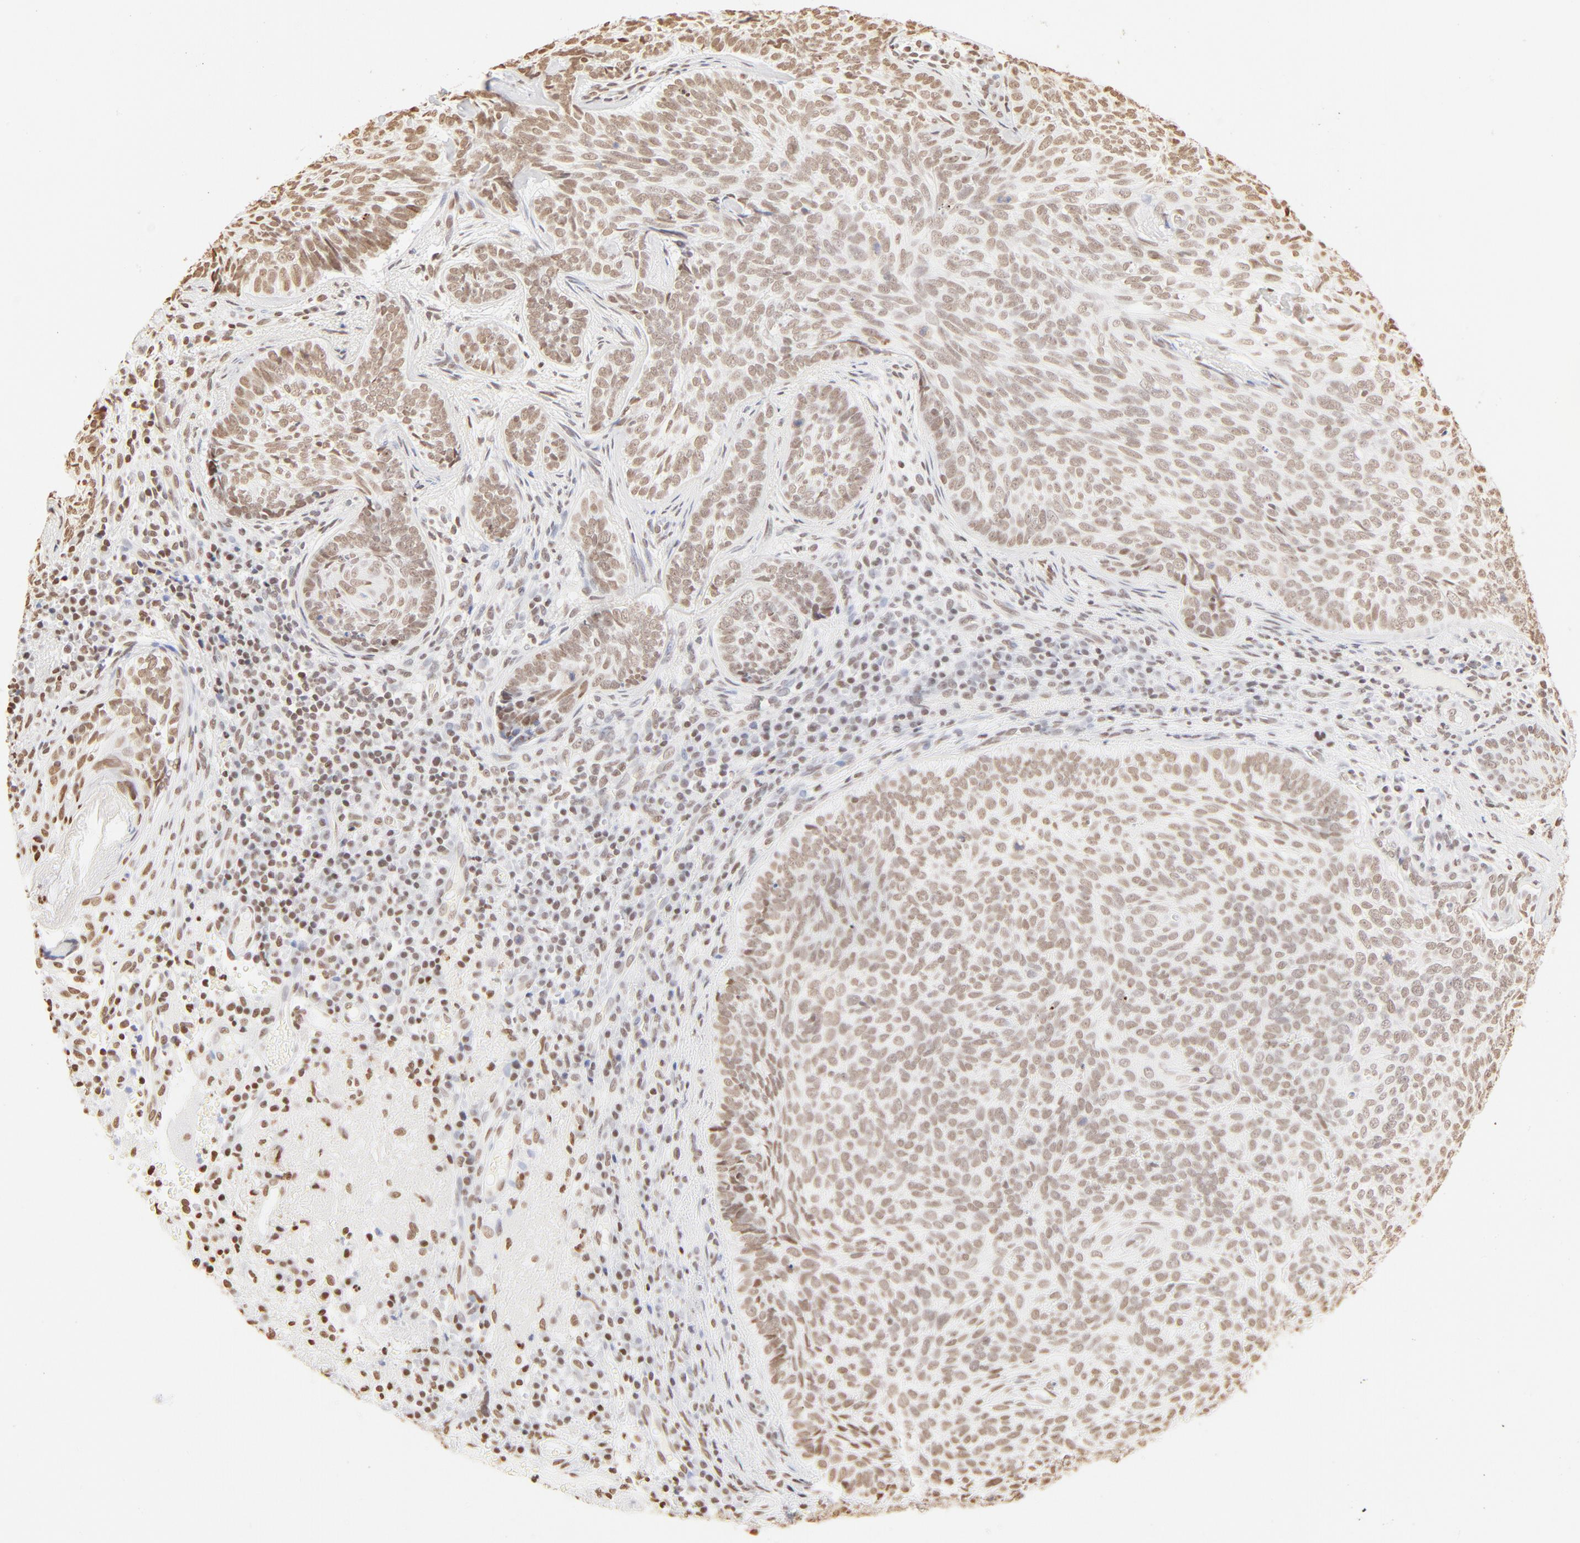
{"staining": {"intensity": "moderate", "quantity": ">75%", "location": "nuclear"}, "tissue": "skin cancer", "cell_type": "Tumor cells", "image_type": "cancer", "snomed": [{"axis": "morphology", "description": "Basal cell carcinoma"}, {"axis": "topography", "description": "Skin"}], "caption": "The immunohistochemical stain labels moderate nuclear staining in tumor cells of skin cancer tissue. (DAB (3,3'-diaminobenzidine) IHC, brown staining for protein, blue staining for nuclei).", "gene": "ZNF540", "patient": {"sex": "male", "age": 72}}